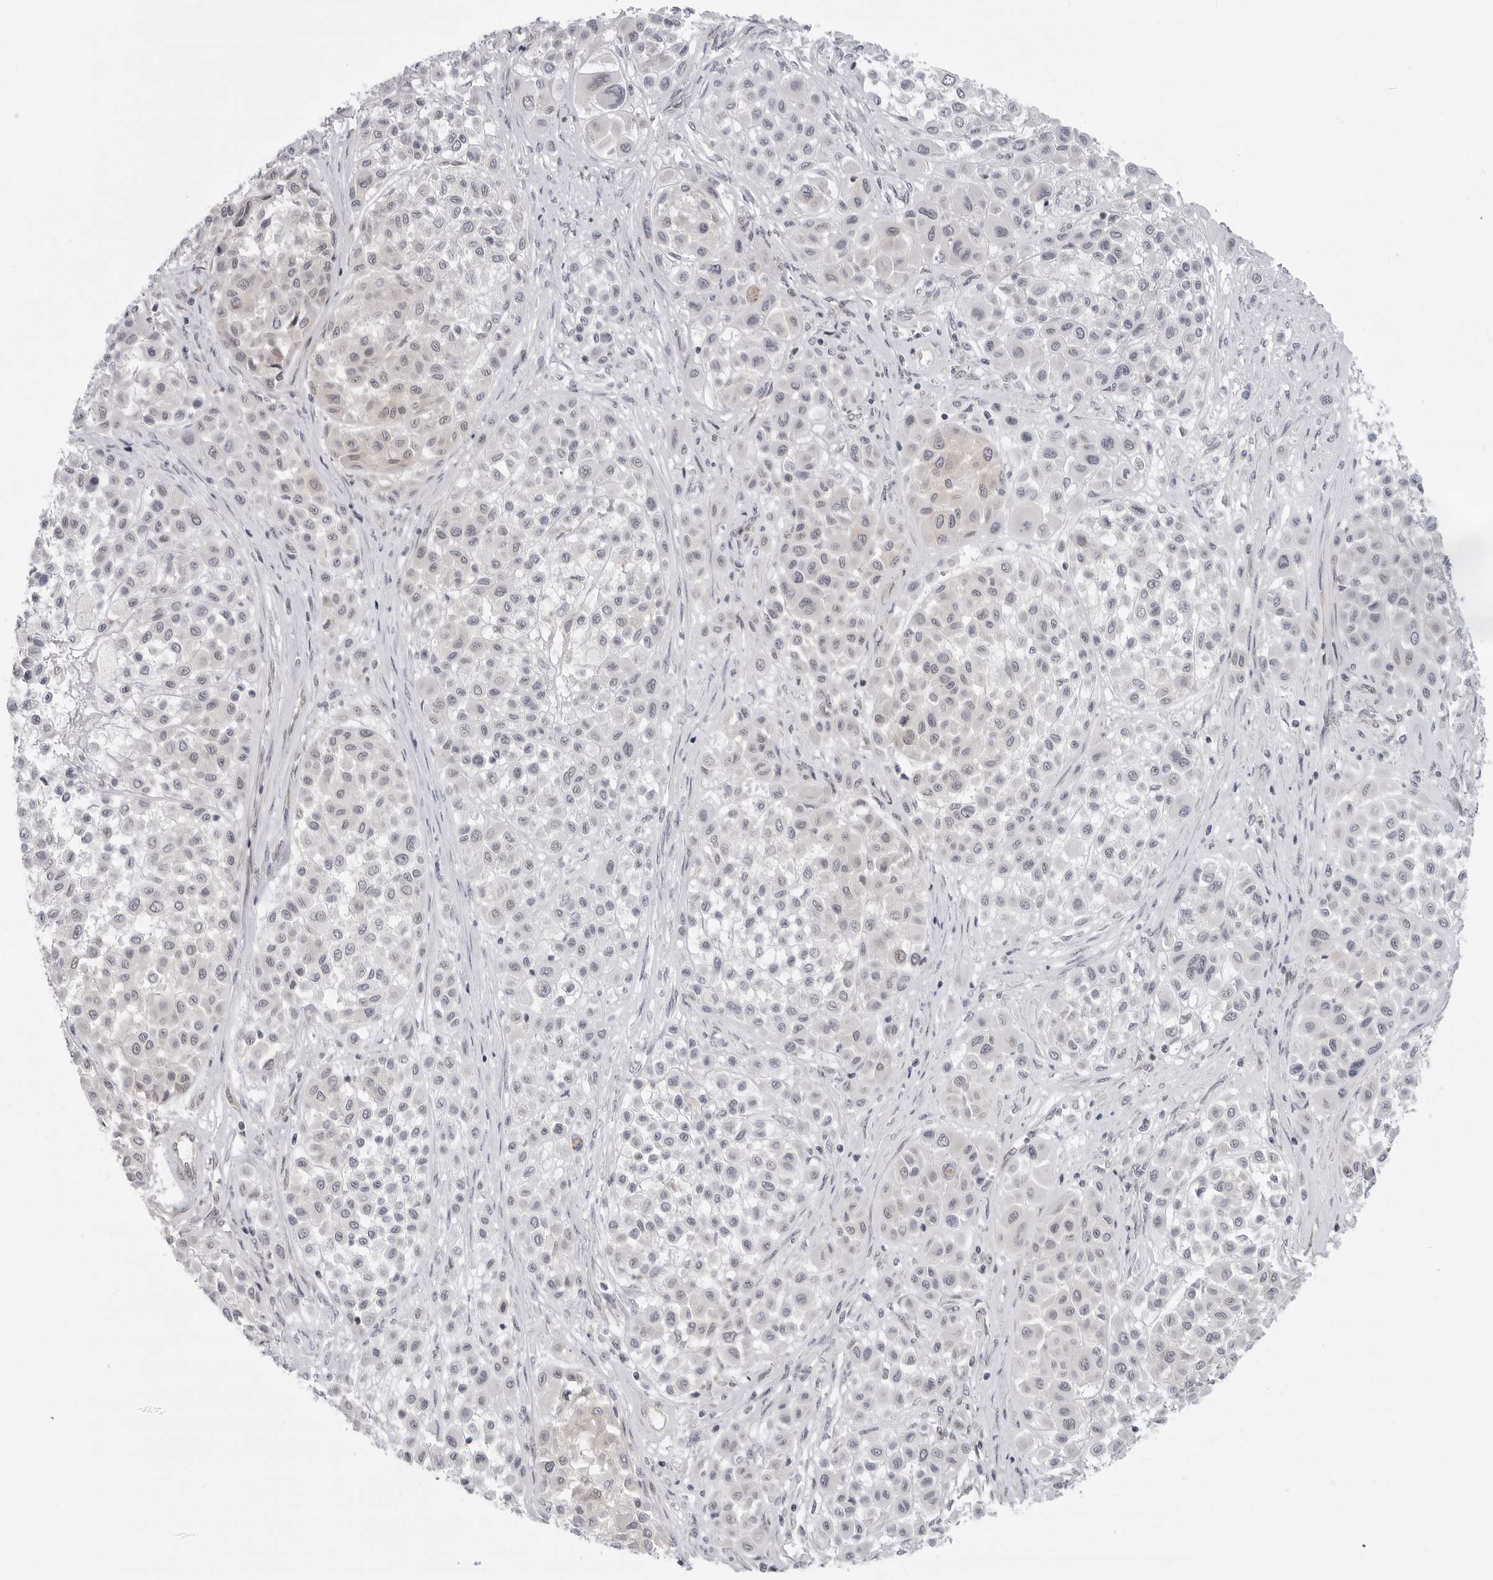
{"staining": {"intensity": "negative", "quantity": "none", "location": "none"}, "tissue": "melanoma", "cell_type": "Tumor cells", "image_type": "cancer", "snomed": [{"axis": "morphology", "description": "Malignant melanoma, Metastatic site"}, {"axis": "topography", "description": "Soft tissue"}], "caption": "High power microscopy histopathology image of an immunohistochemistry histopathology image of melanoma, revealing no significant expression in tumor cells. (Stains: DAB (3,3'-diaminobenzidine) immunohistochemistry with hematoxylin counter stain, Microscopy: brightfield microscopy at high magnification).", "gene": "CEP295NL", "patient": {"sex": "male", "age": 41}}